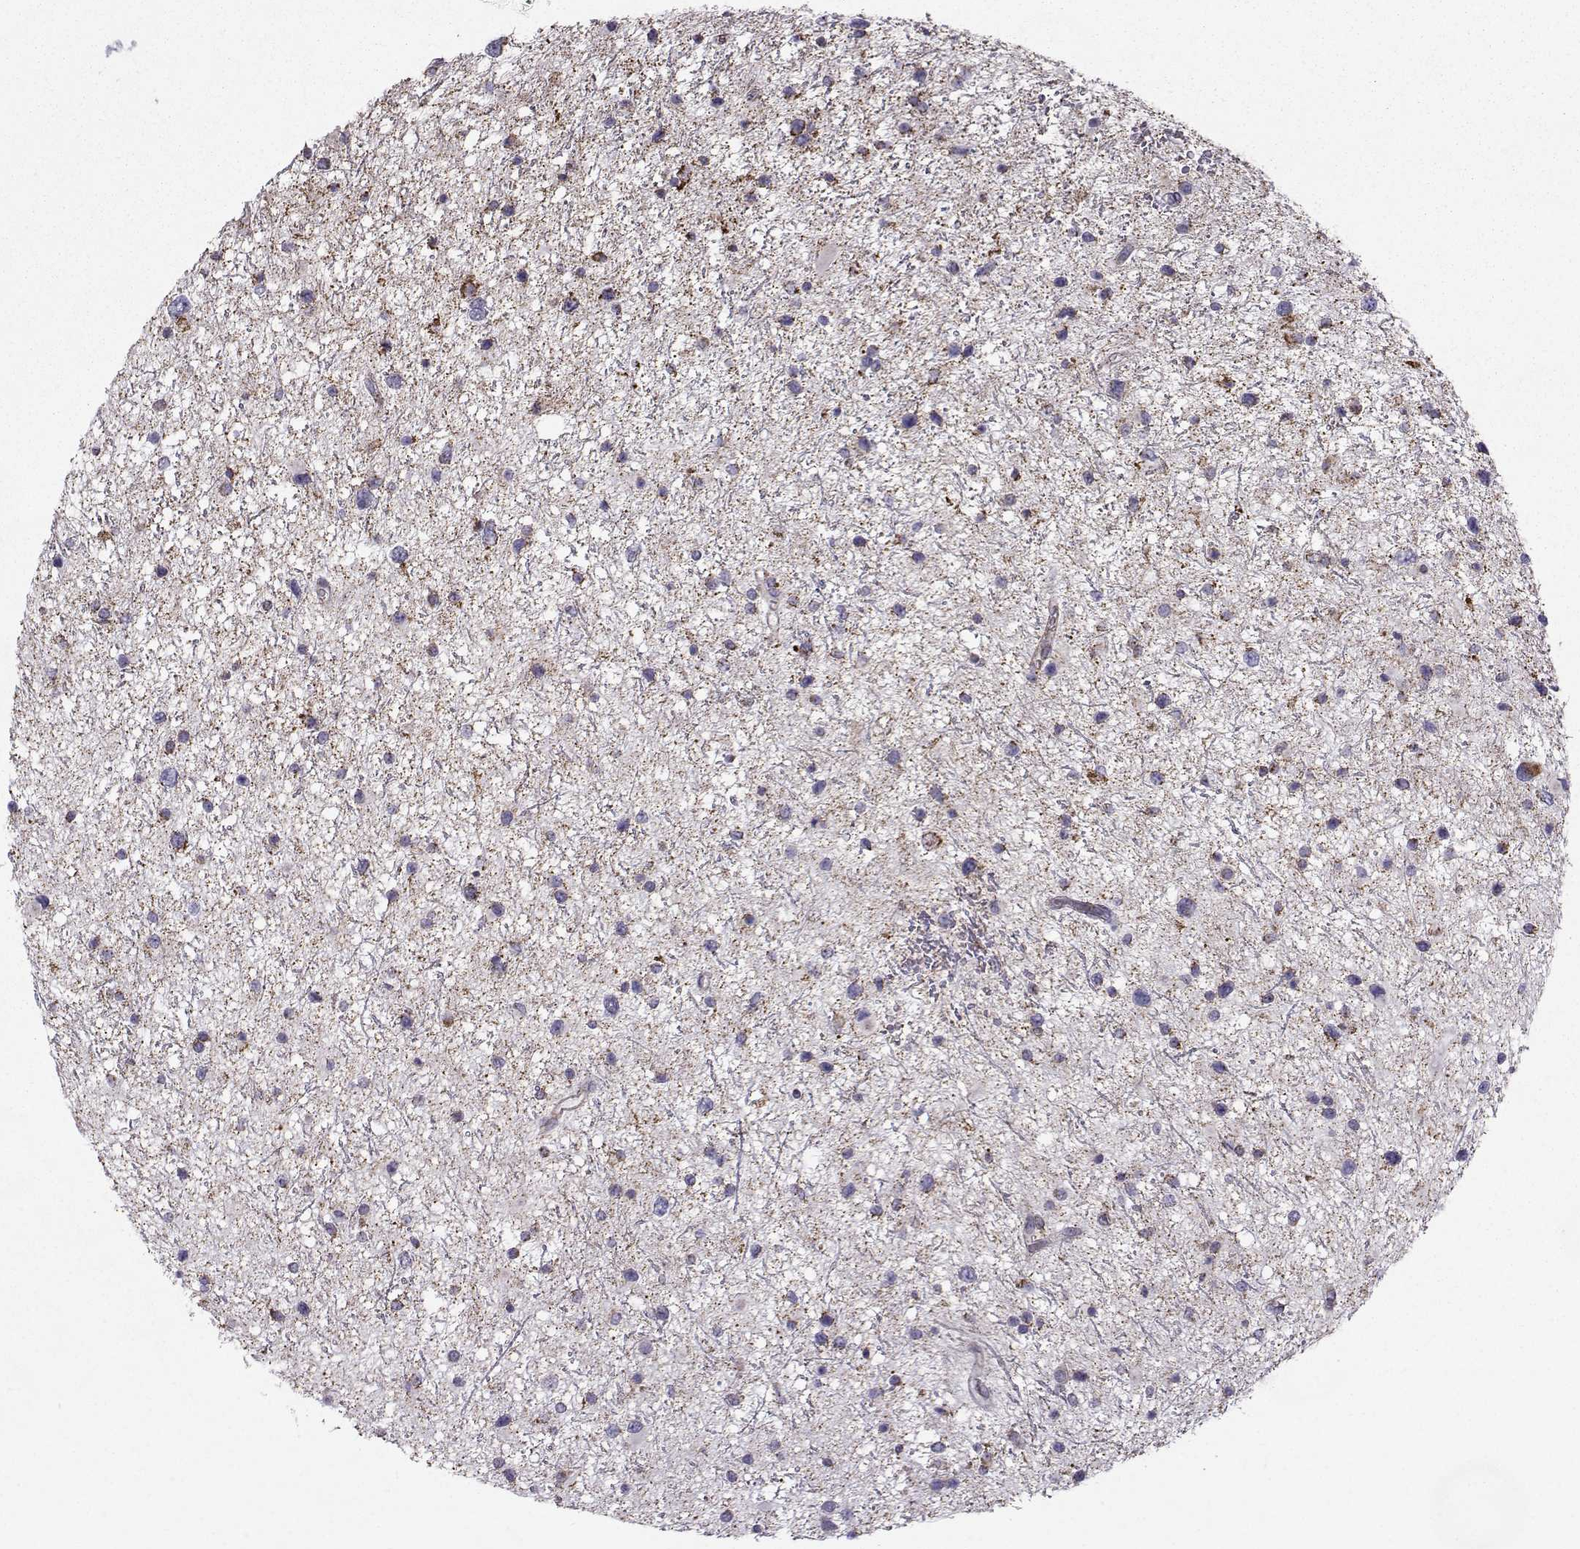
{"staining": {"intensity": "strong", "quantity": "<25%", "location": "cytoplasmic/membranous"}, "tissue": "glioma", "cell_type": "Tumor cells", "image_type": "cancer", "snomed": [{"axis": "morphology", "description": "Glioma, malignant, Low grade"}, {"axis": "topography", "description": "Brain"}], "caption": "A histopathology image of low-grade glioma (malignant) stained for a protein exhibits strong cytoplasmic/membranous brown staining in tumor cells.", "gene": "NECAB3", "patient": {"sex": "female", "age": 32}}